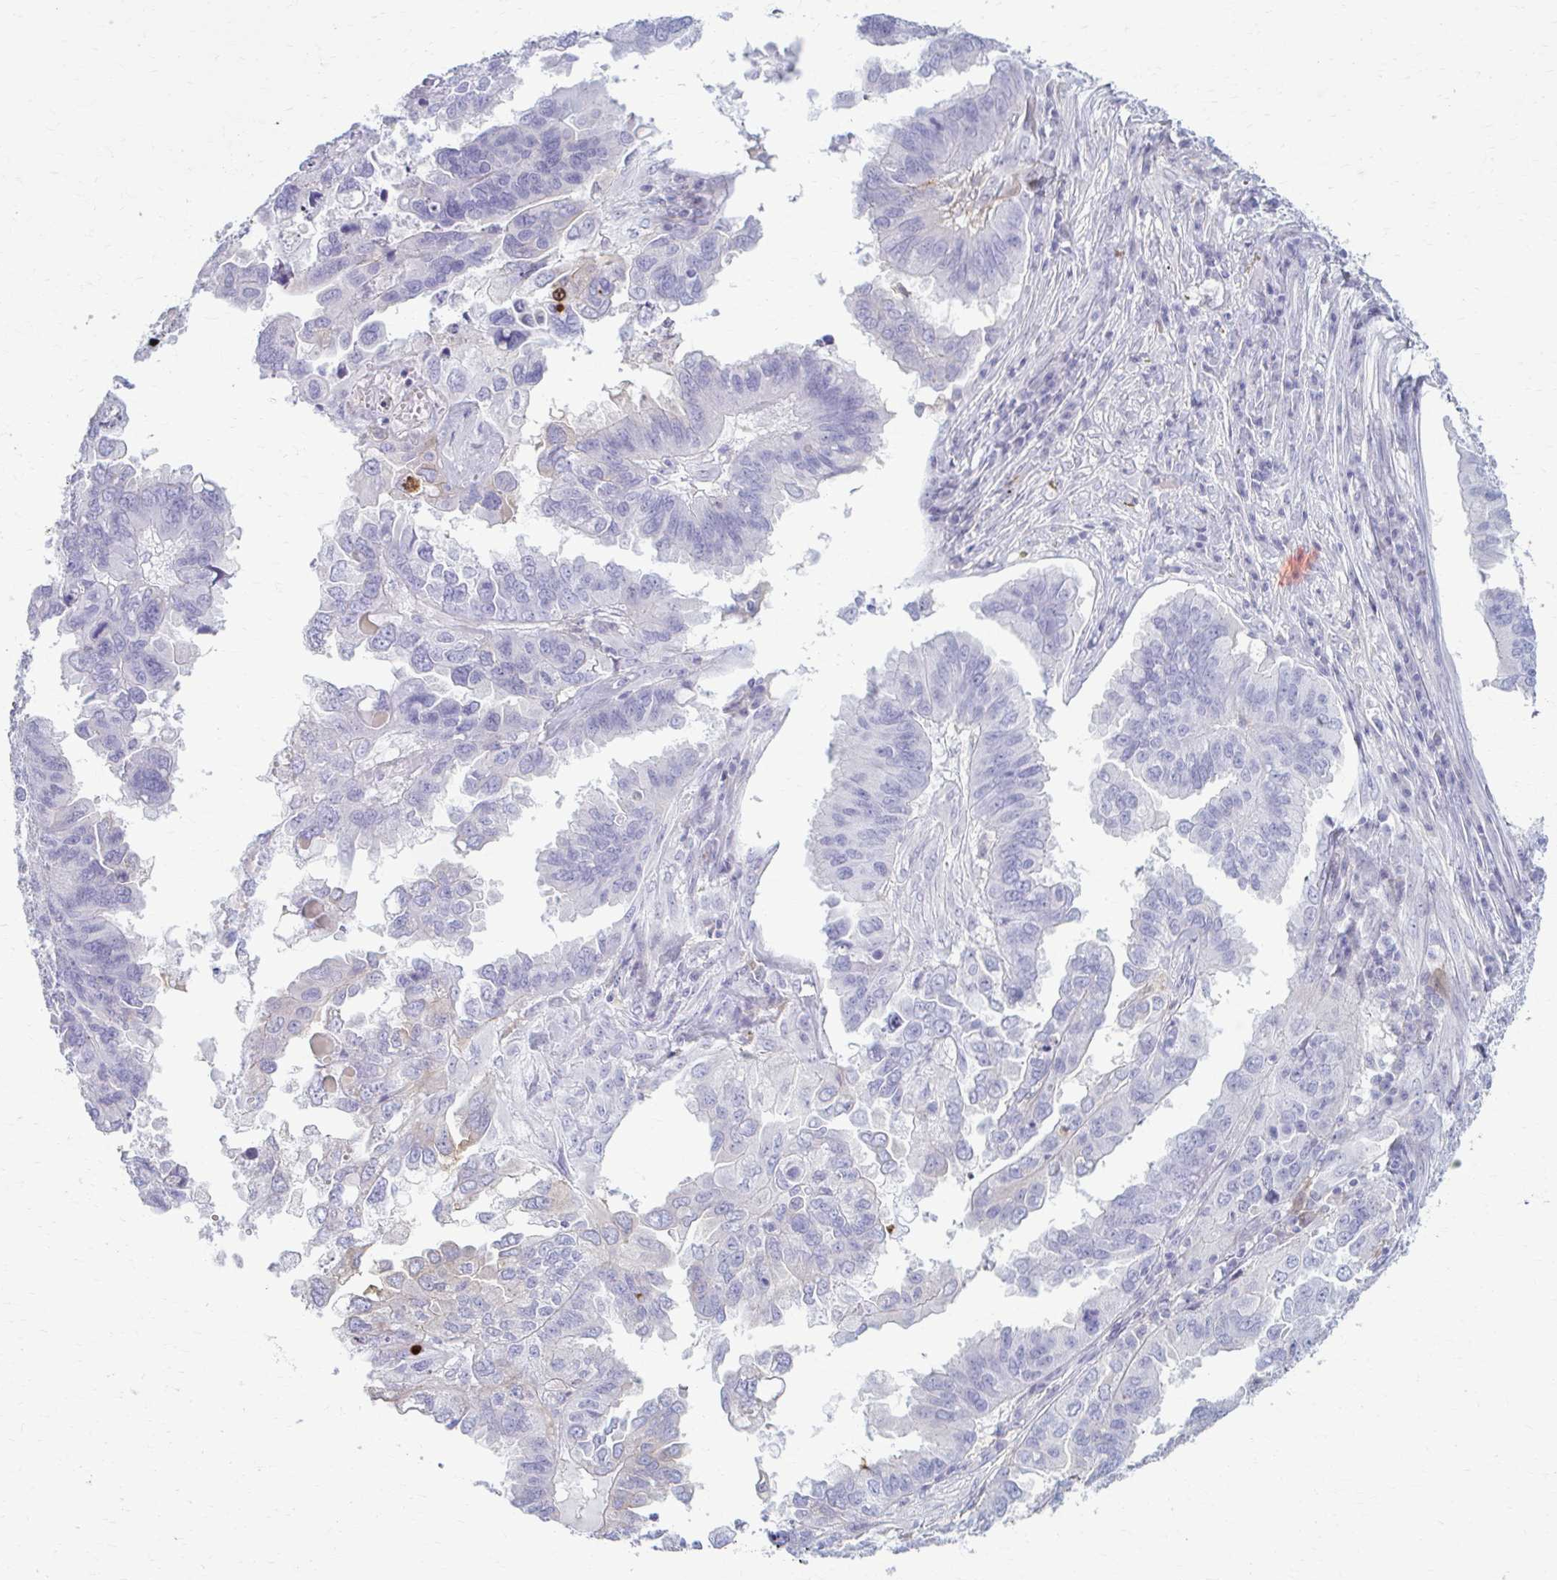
{"staining": {"intensity": "negative", "quantity": "none", "location": "none"}, "tissue": "ovarian cancer", "cell_type": "Tumor cells", "image_type": "cancer", "snomed": [{"axis": "morphology", "description": "Cystadenocarcinoma, serous, NOS"}, {"axis": "topography", "description": "Ovary"}], "caption": "Ovarian serous cystadenocarcinoma stained for a protein using immunohistochemistry (IHC) shows no positivity tumor cells.", "gene": "LDLRAP1", "patient": {"sex": "female", "age": 79}}